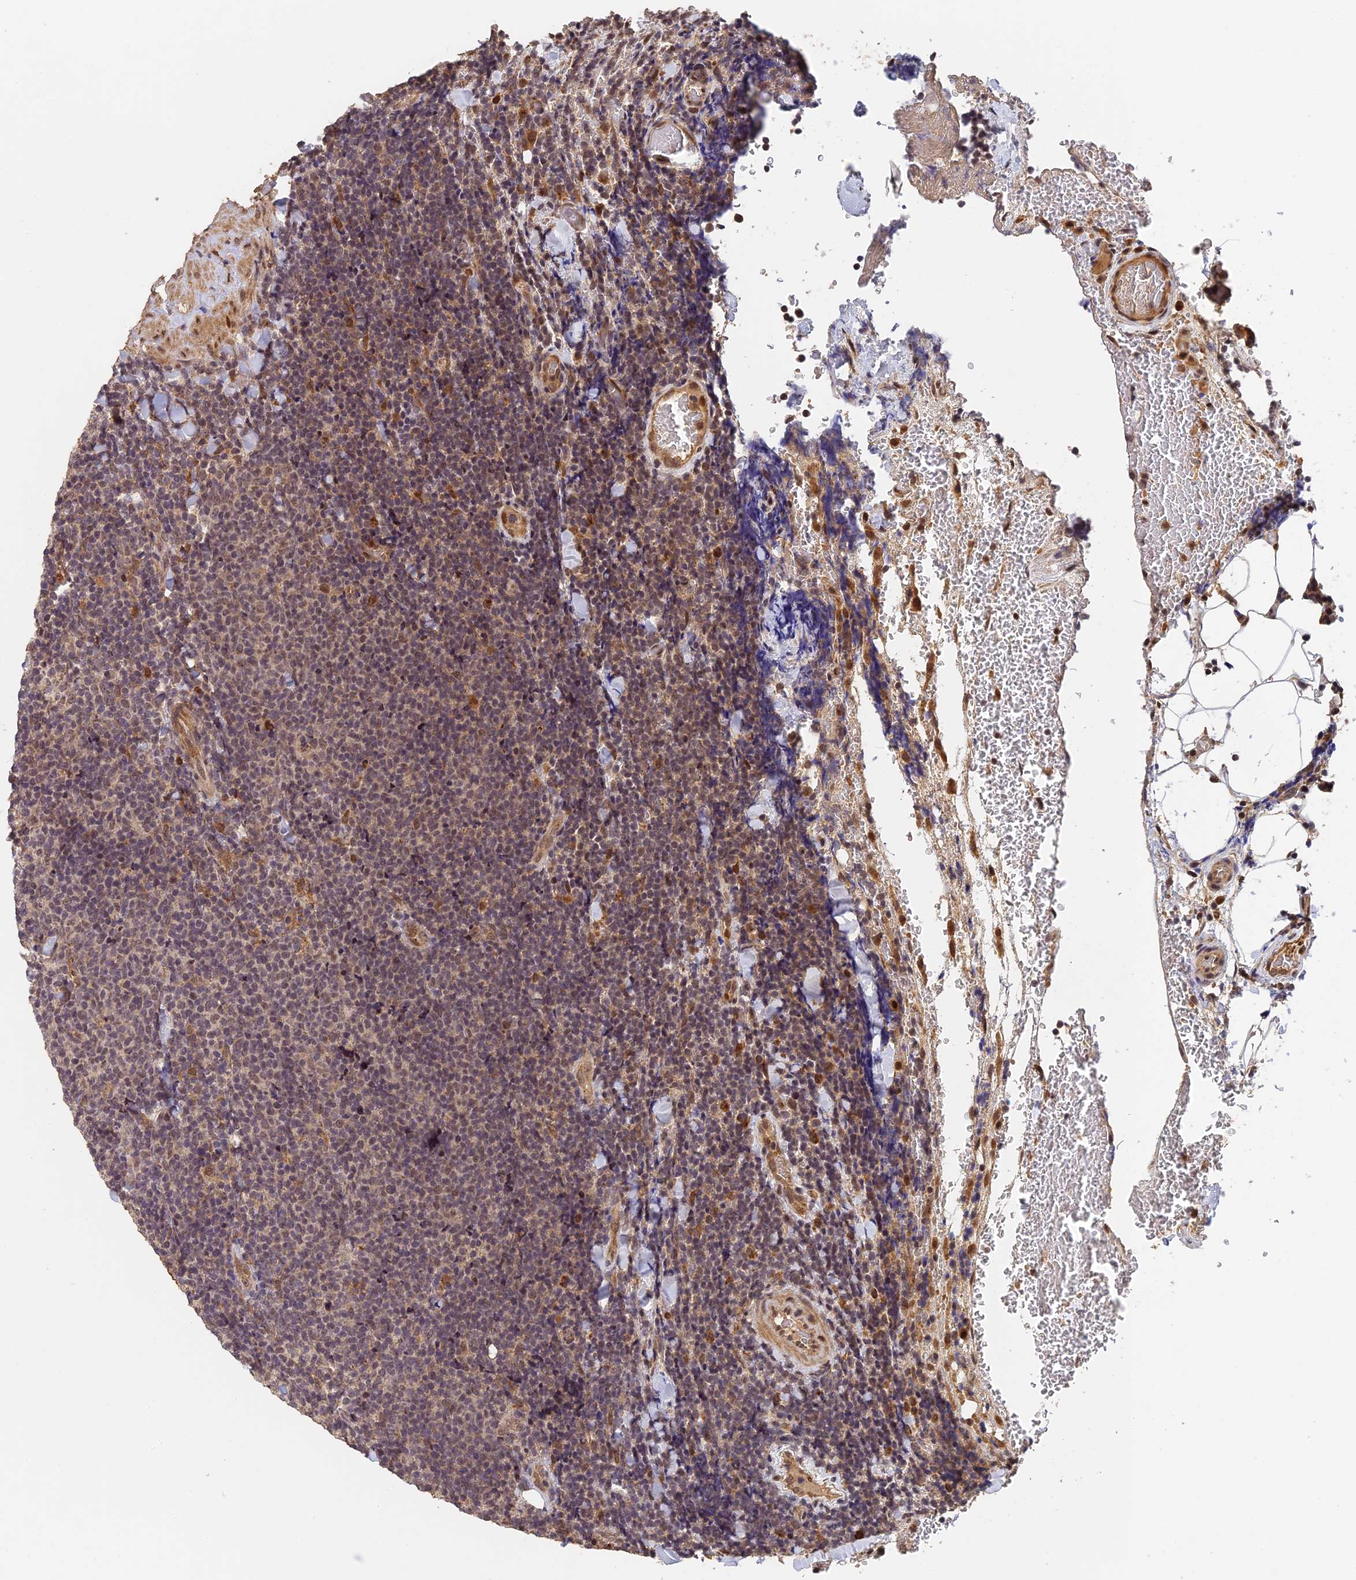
{"staining": {"intensity": "weak", "quantity": "<25%", "location": "nuclear"}, "tissue": "lymphoma", "cell_type": "Tumor cells", "image_type": "cancer", "snomed": [{"axis": "morphology", "description": "Malignant lymphoma, non-Hodgkin's type, Low grade"}, {"axis": "topography", "description": "Lymph node"}], "caption": "There is no significant expression in tumor cells of malignant lymphoma, non-Hodgkin's type (low-grade). (Brightfield microscopy of DAB (3,3'-diaminobenzidine) immunohistochemistry (IHC) at high magnification).", "gene": "OSBPL1A", "patient": {"sex": "male", "age": 66}}